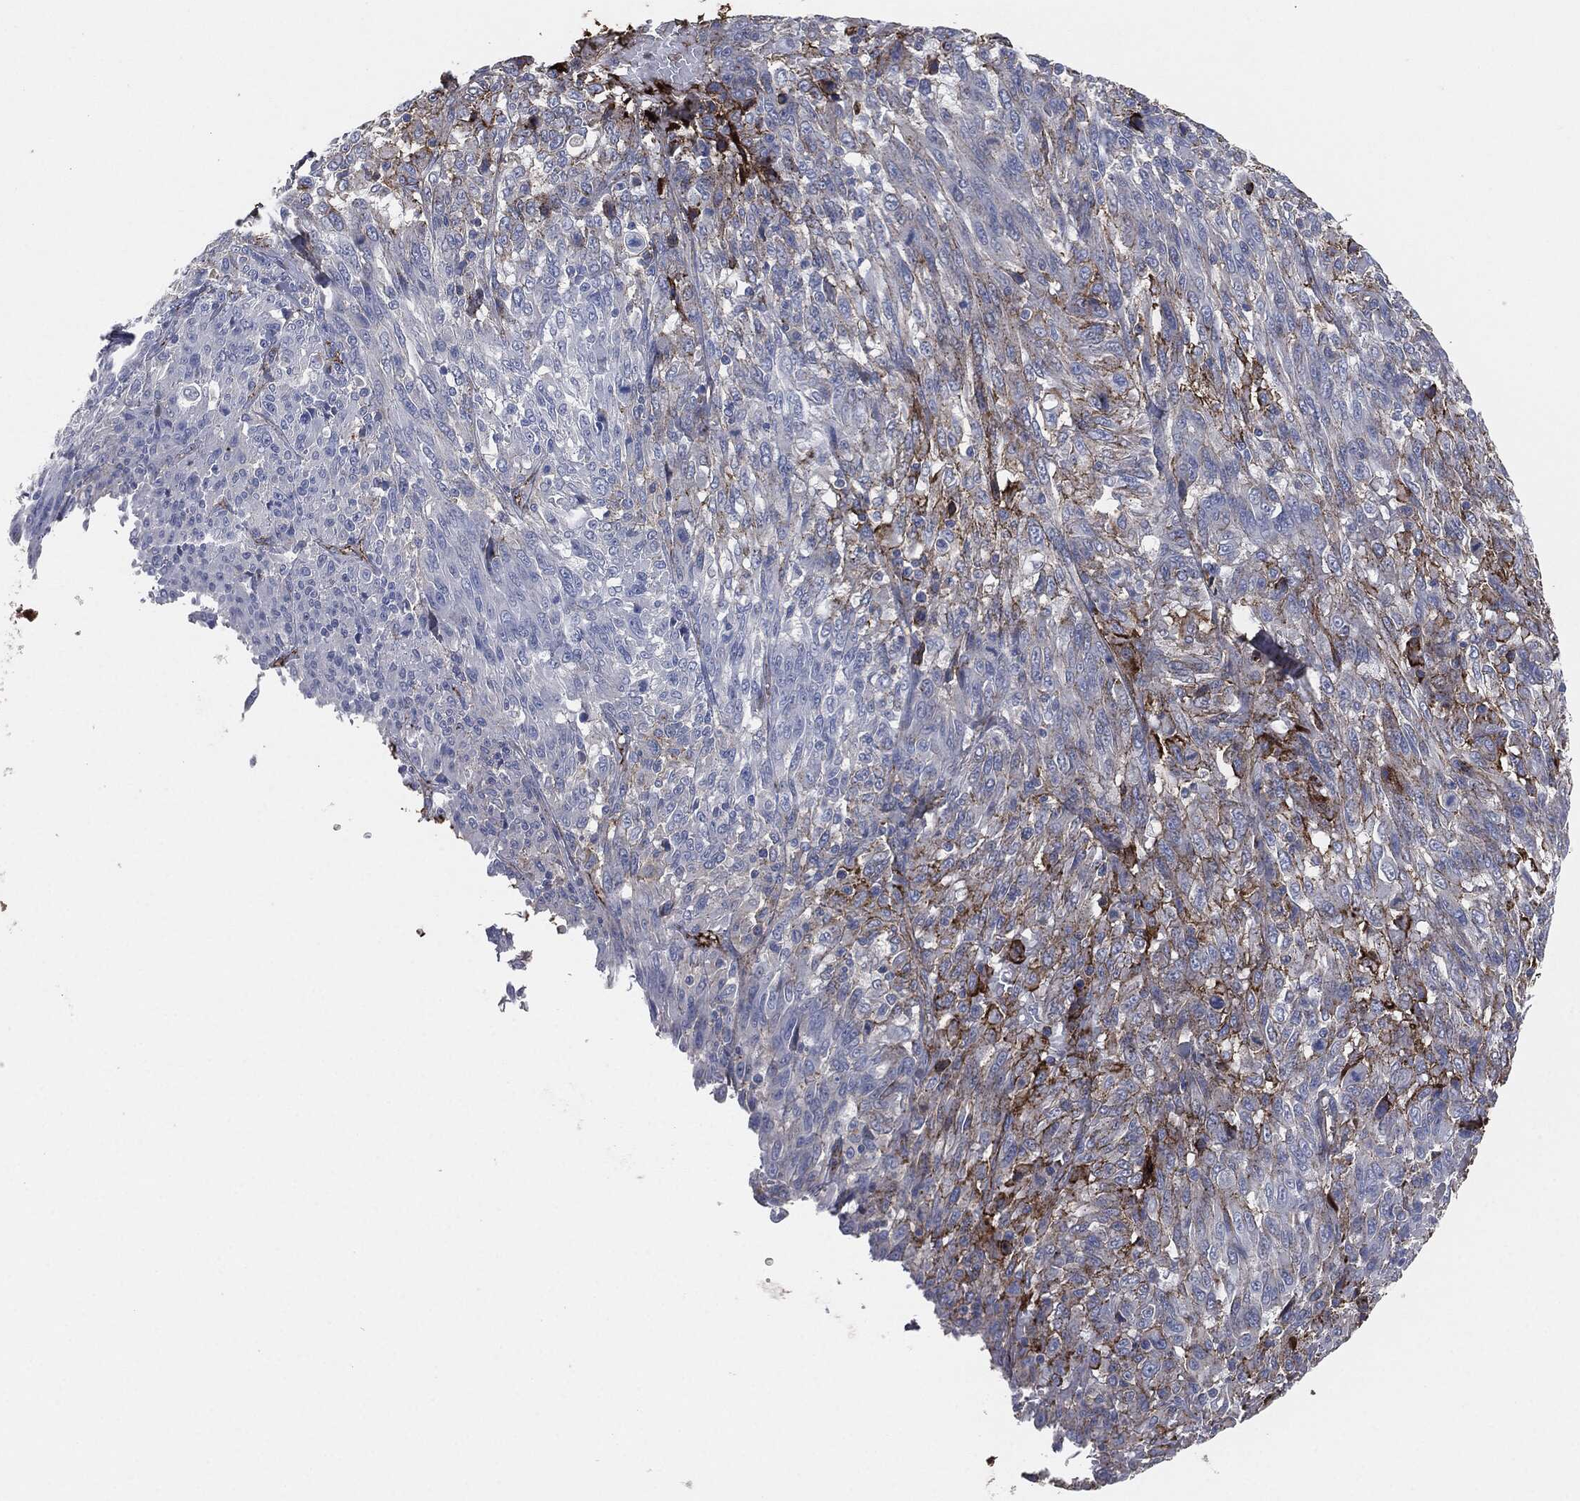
{"staining": {"intensity": "strong", "quantity": "<25%", "location": "cytoplasmic/membranous"}, "tissue": "melanoma", "cell_type": "Tumor cells", "image_type": "cancer", "snomed": [{"axis": "morphology", "description": "Malignant melanoma, NOS"}, {"axis": "topography", "description": "Skin"}], "caption": "Malignant melanoma stained with a protein marker exhibits strong staining in tumor cells.", "gene": "APOB", "patient": {"sex": "female", "age": 91}}